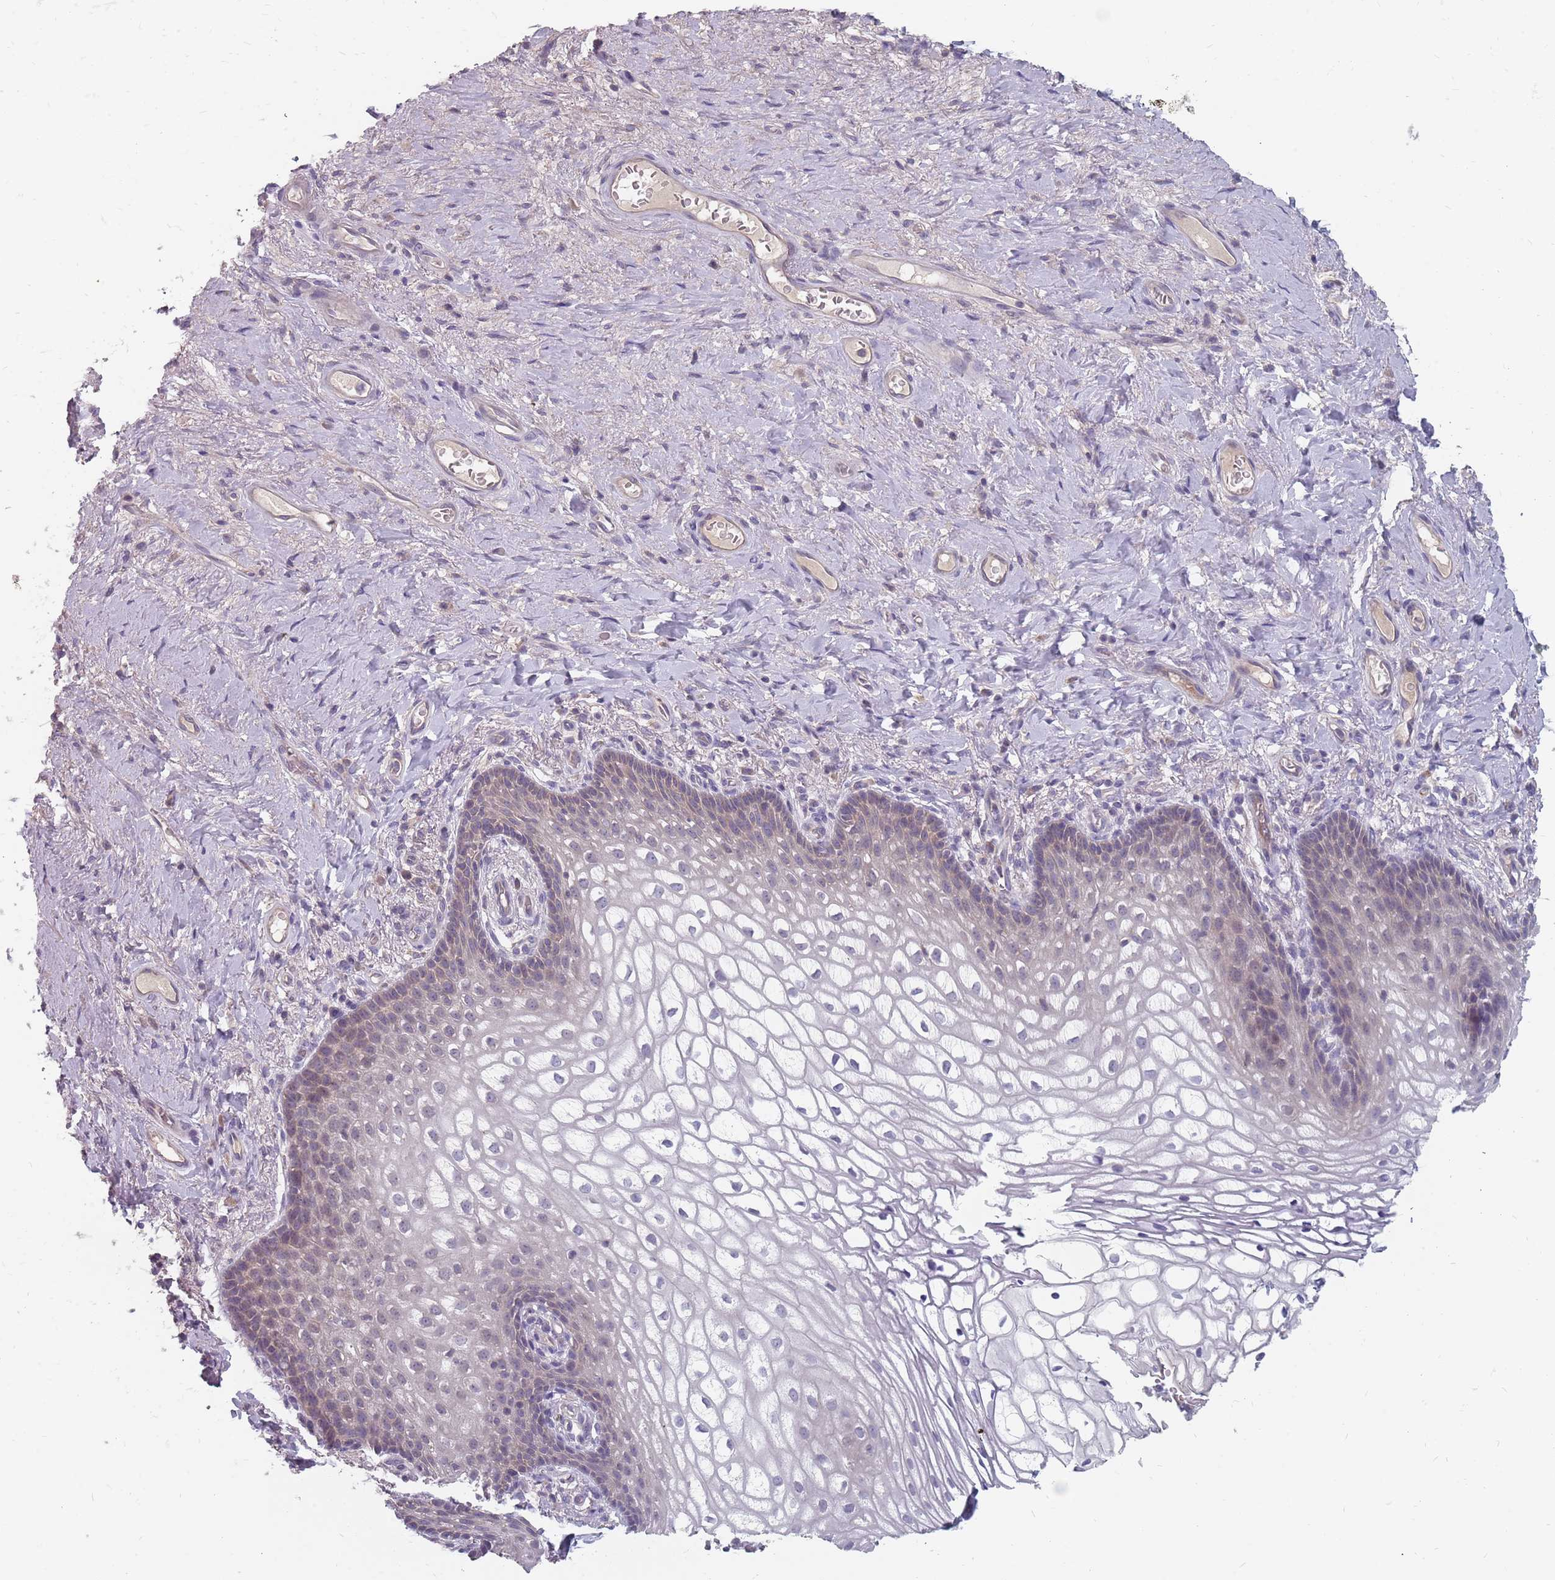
{"staining": {"intensity": "negative", "quantity": "none", "location": "none"}, "tissue": "vagina", "cell_type": "Squamous epithelial cells", "image_type": "normal", "snomed": [{"axis": "morphology", "description": "Normal tissue, NOS"}, {"axis": "topography", "description": "Vagina"}], "caption": "The immunohistochemistry histopathology image has no significant staining in squamous epithelial cells of vagina. (DAB IHC, high magnification).", "gene": "CMTR2", "patient": {"sex": "female", "age": 60}}